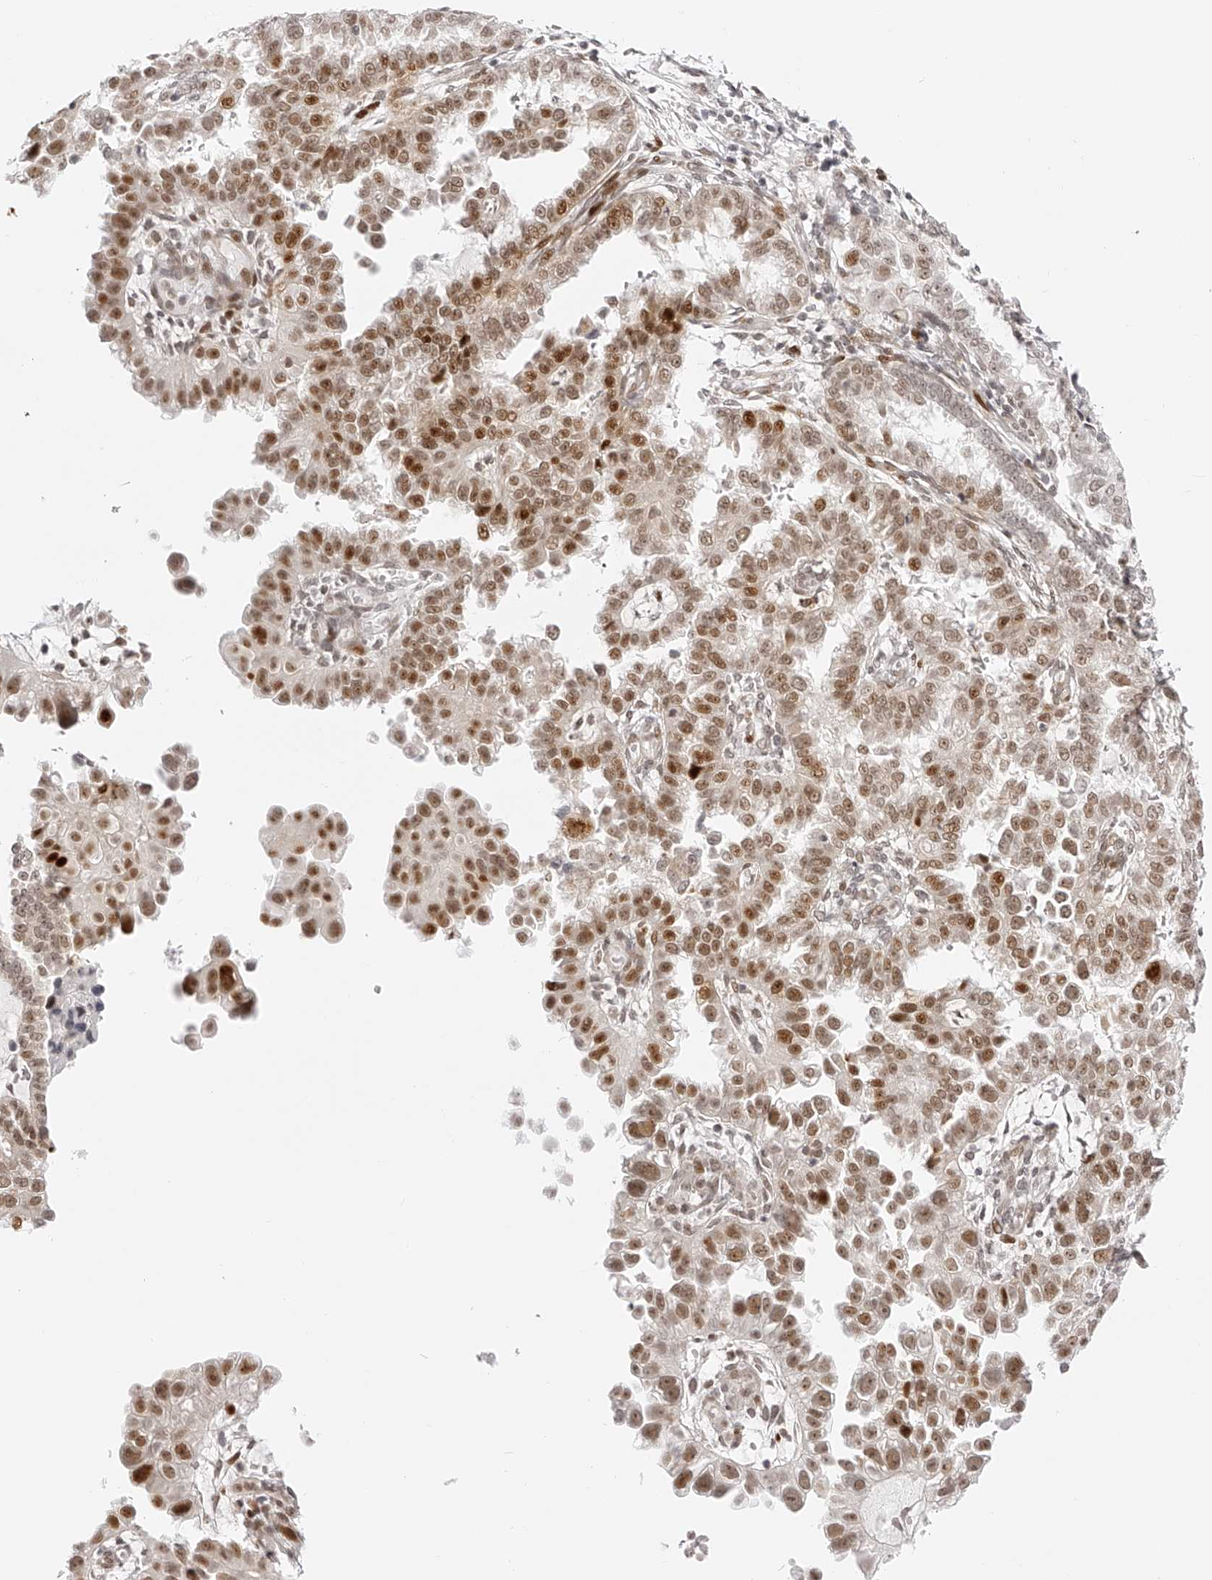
{"staining": {"intensity": "strong", "quantity": ">75%", "location": "nuclear"}, "tissue": "endometrial cancer", "cell_type": "Tumor cells", "image_type": "cancer", "snomed": [{"axis": "morphology", "description": "Adenocarcinoma, NOS"}, {"axis": "topography", "description": "Endometrium"}], "caption": "Immunohistochemistry micrograph of neoplastic tissue: endometrial adenocarcinoma stained using IHC reveals high levels of strong protein expression localized specifically in the nuclear of tumor cells, appearing as a nuclear brown color.", "gene": "PLEKHG1", "patient": {"sex": "female", "age": 85}}